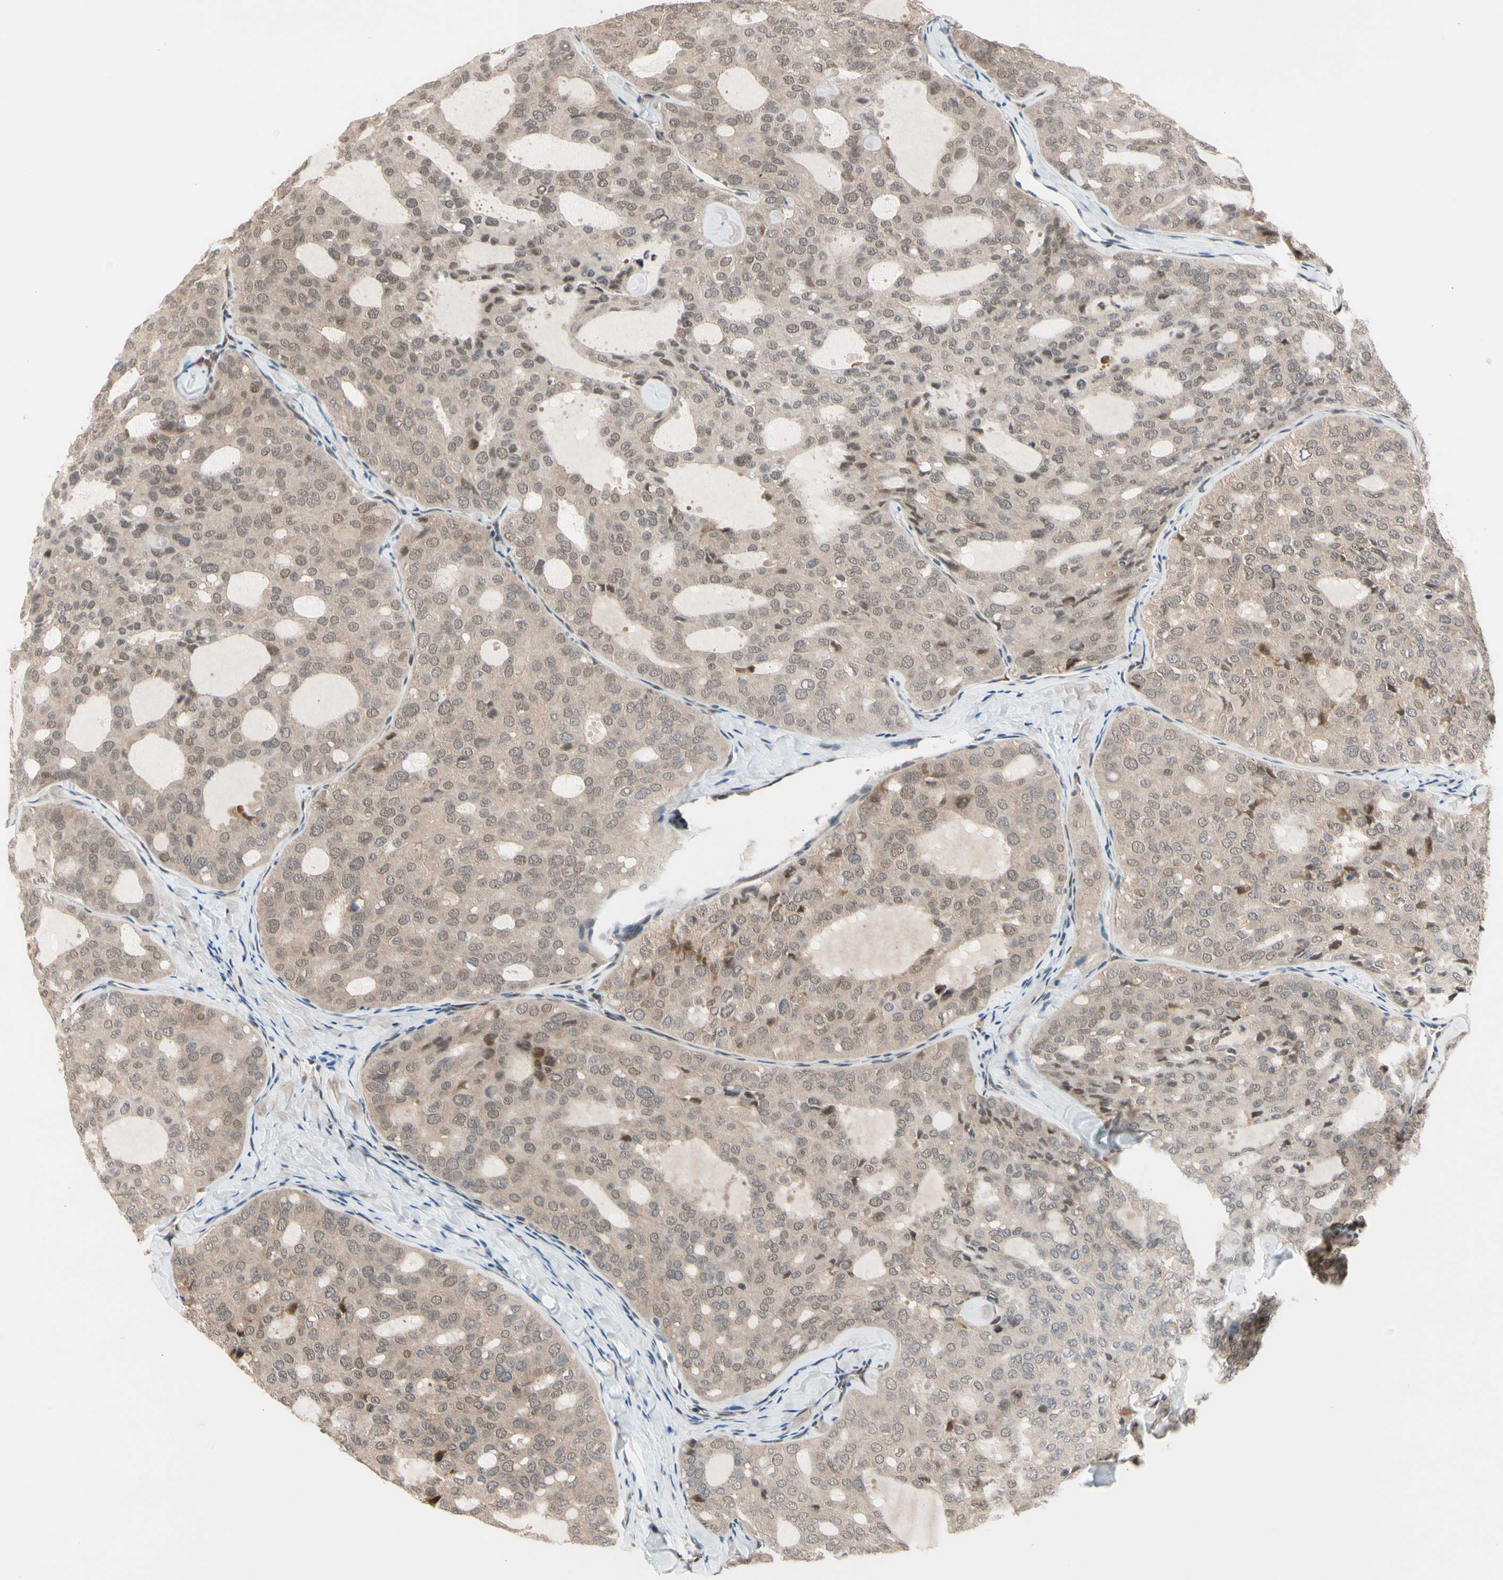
{"staining": {"intensity": "weak", "quantity": ">75%", "location": "cytoplasmic/membranous,nuclear"}, "tissue": "thyroid cancer", "cell_type": "Tumor cells", "image_type": "cancer", "snomed": [{"axis": "morphology", "description": "Follicular adenoma carcinoma, NOS"}, {"axis": "topography", "description": "Thyroid gland"}], "caption": "Human follicular adenoma carcinoma (thyroid) stained with a protein marker shows weak staining in tumor cells.", "gene": "NGEF", "patient": {"sex": "male", "age": 75}}